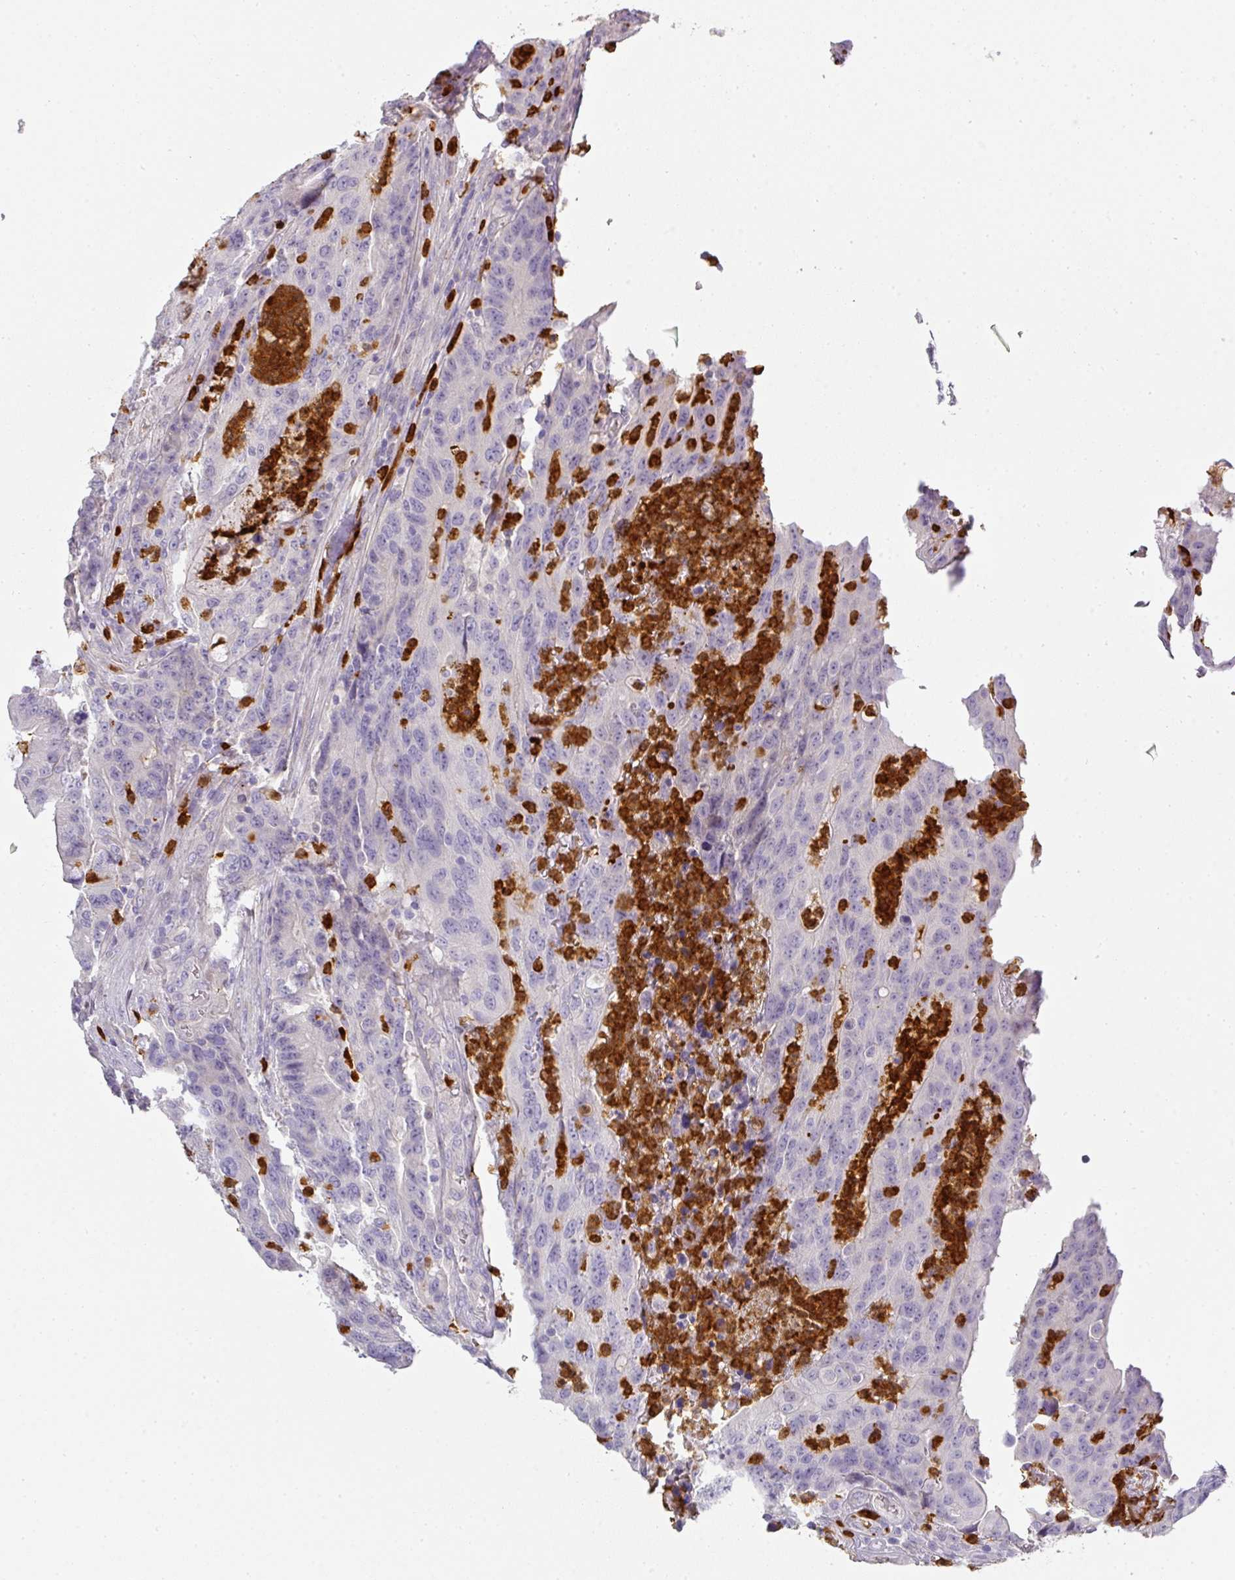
{"staining": {"intensity": "negative", "quantity": "none", "location": "none"}, "tissue": "colorectal cancer", "cell_type": "Tumor cells", "image_type": "cancer", "snomed": [{"axis": "morphology", "description": "Adenocarcinoma, NOS"}, {"axis": "topography", "description": "Colon"}], "caption": "DAB immunohistochemical staining of human colorectal cancer demonstrates no significant positivity in tumor cells. Brightfield microscopy of immunohistochemistry stained with DAB (3,3'-diaminobenzidine) (brown) and hematoxylin (blue), captured at high magnification.", "gene": "HHEX", "patient": {"sex": "male", "age": 83}}